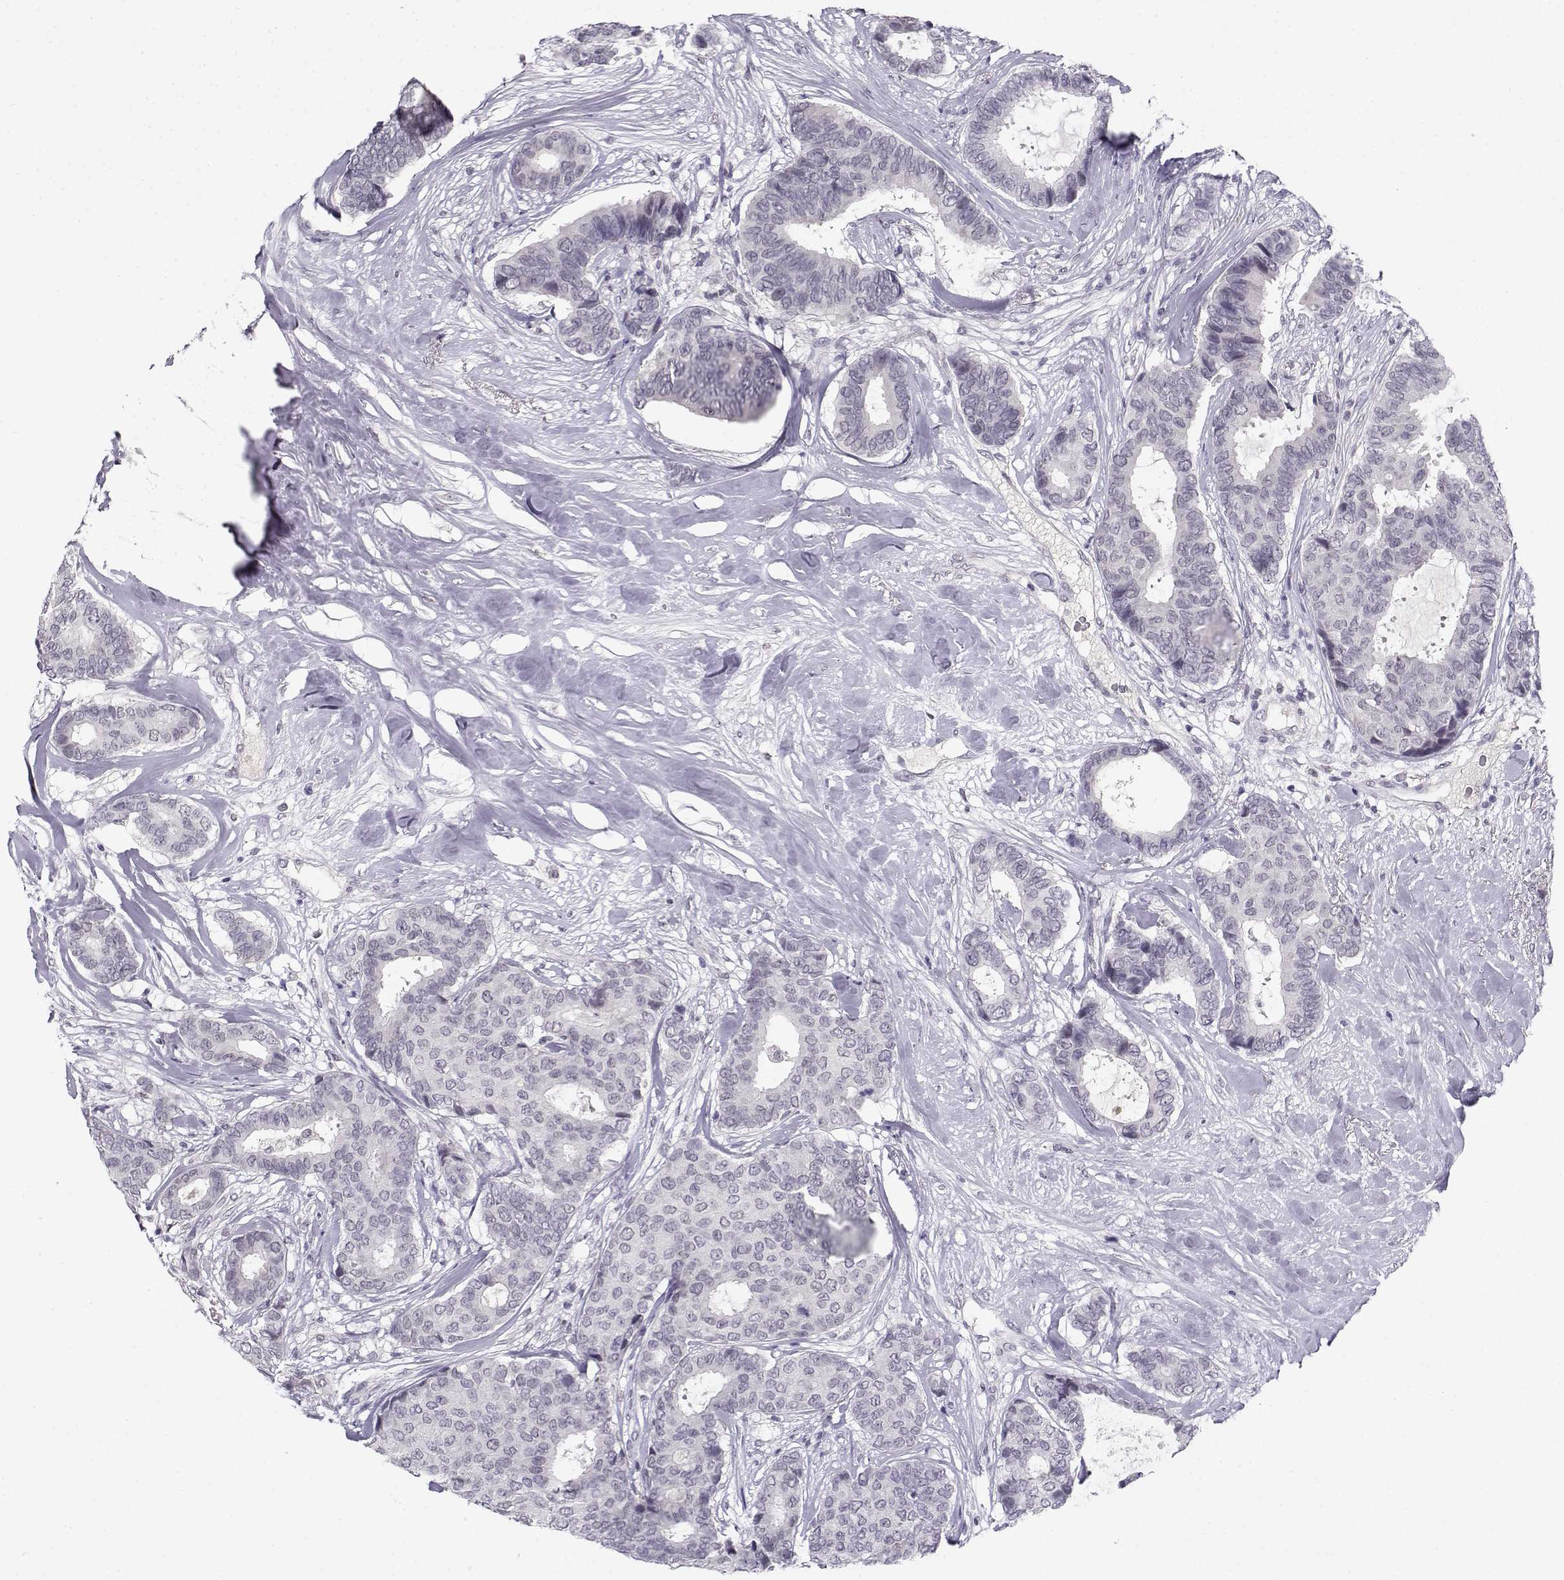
{"staining": {"intensity": "negative", "quantity": "none", "location": "none"}, "tissue": "breast cancer", "cell_type": "Tumor cells", "image_type": "cancer", "snomed": [{"axis": "morphology", "description": "Duct carcinoma"}, {"axis": "topography", "description": "Breast"}], "caption": "DAB (3,3'-diaminobenzidine) immunohistochemical staining of breast cancer (intraductal carcinoma) exhibits no significant expression in tumor cells. (Stains: DAB (3,3'-diaminobenzidine) immunohistochemistry with hematoxylin counter stain, Microscopy: brightfield microscopy at high magnification).", "gene": "C16orf86", "patient": {"sex": "female", "age": 75}}